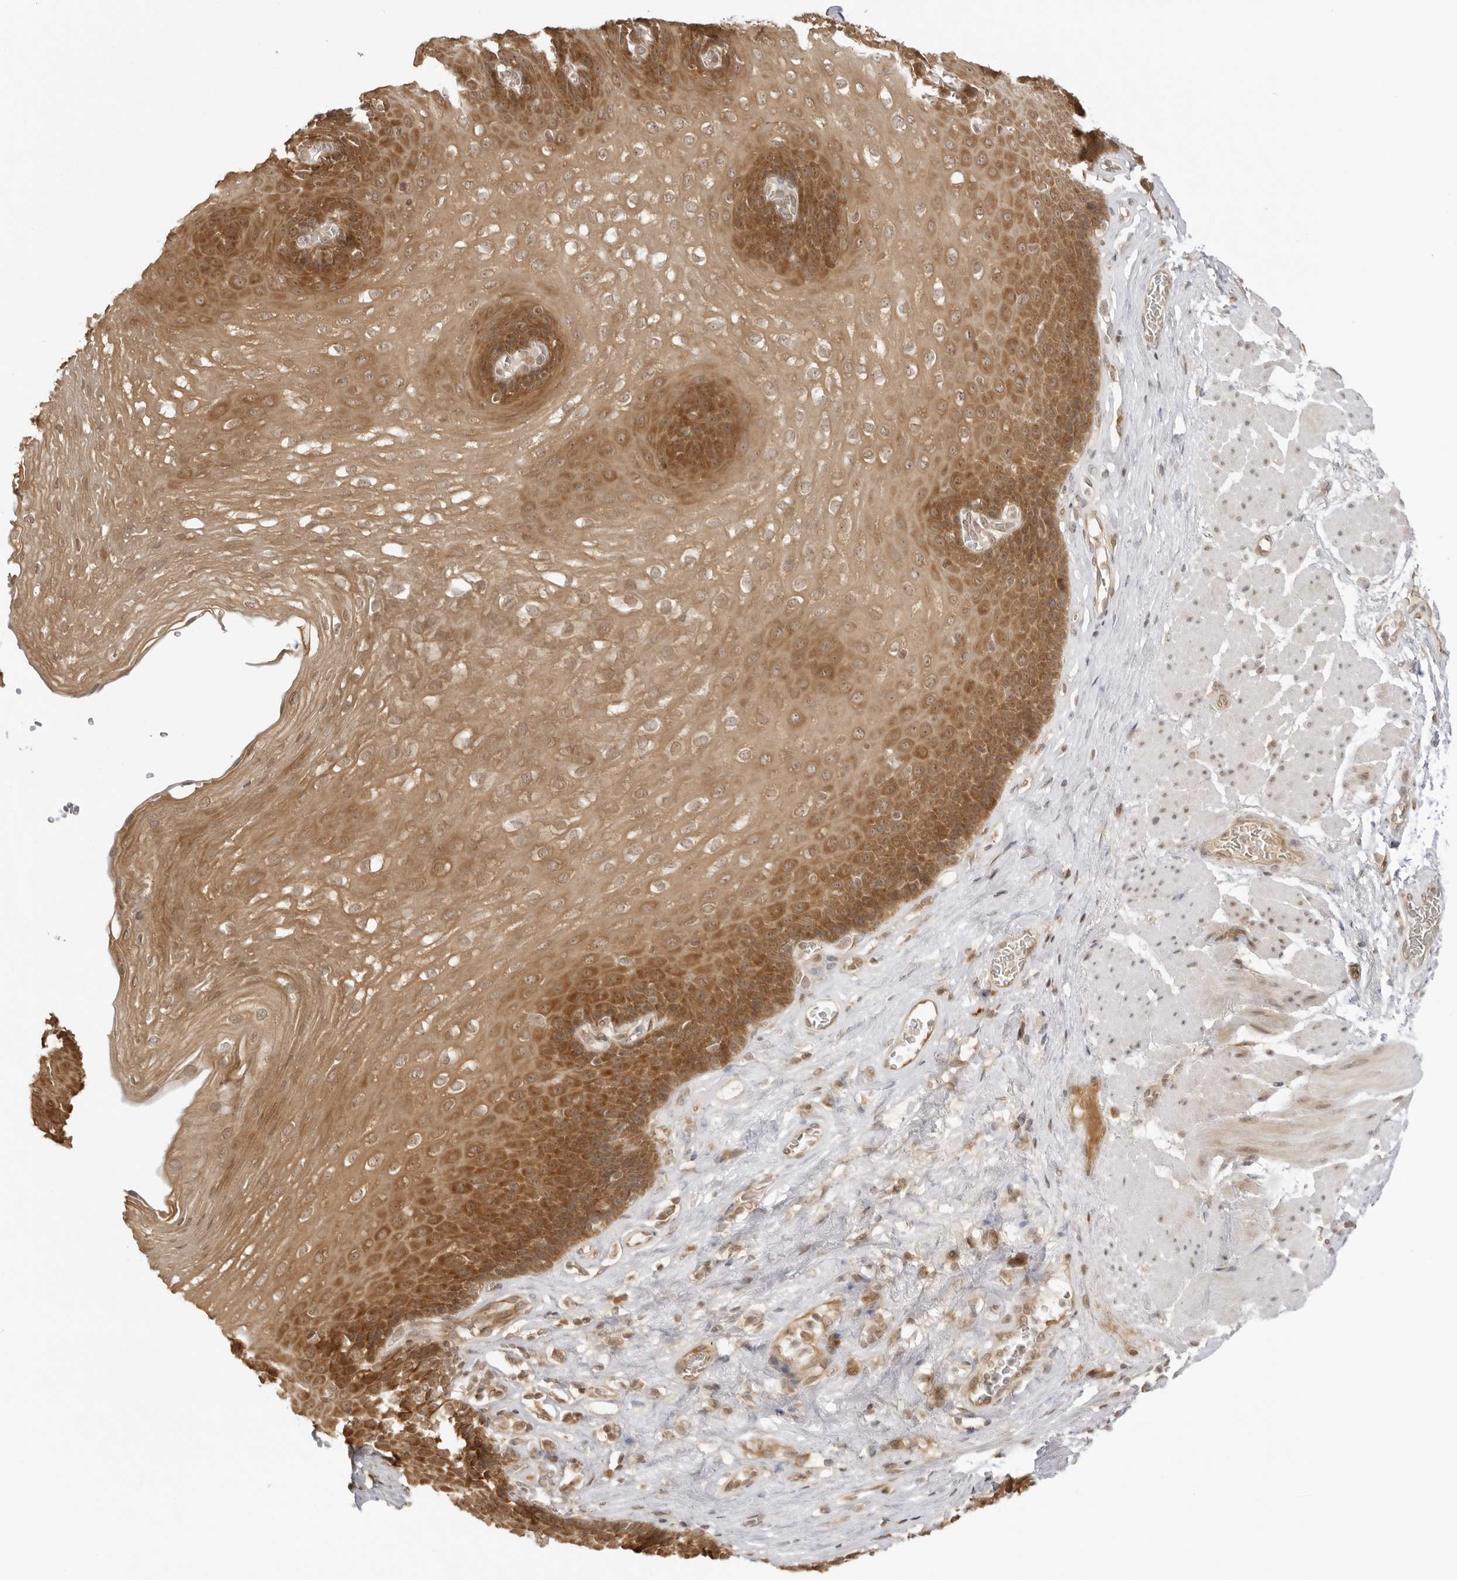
{"staining": {"intensity": "moderate", "quantity": ">75%", "location": "cytoplasmic/membranous"}, "tissue": "esophagus", "cell_type": "Squamous epithelial cells", "image_type": "normal", "snomed": [{"axis": "morphology", "description": "Normal tissue, NOS"}, {"axis": "topography", "description": "Esophagus"}], "caption": "Moderate cytoplasmic/membranous positivity is appreciated in approximately >75% of squamous epithelial cells in normal esophagus.", "gene": "PRRC2C", "patient": {"sex": "female", "age": 66}}